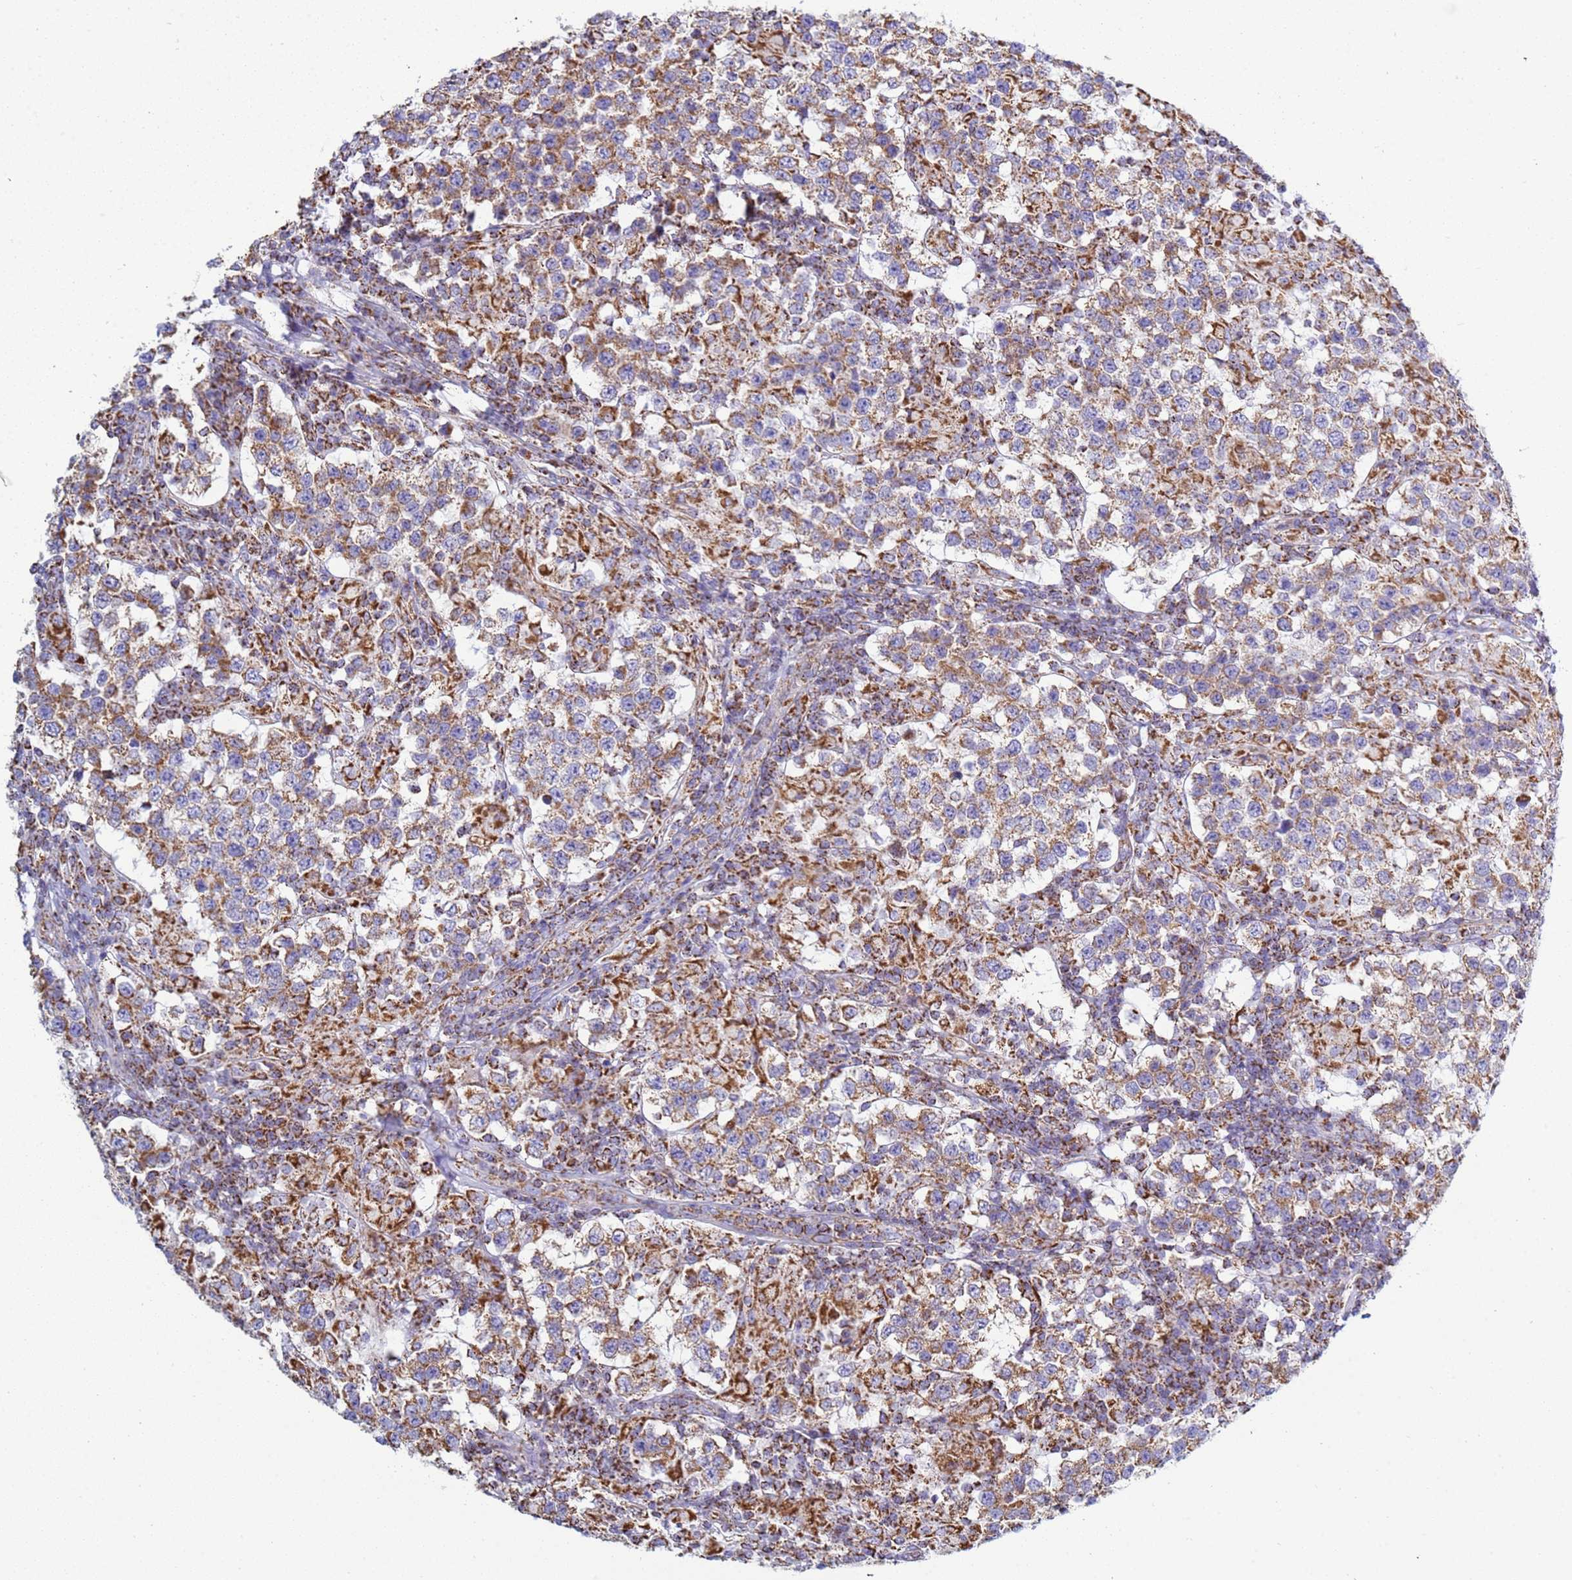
{"staining": {"intensity": "moderate", "quantity": ">75%", "location": "cytoplasmic/membranous"}, "tissue": "testis cancer", "cell_type": "Tumor cells", "image_type": "cancer", "snomed": [{"axis": "morphology", "description": "Seminoma, NOS"}, {"axis": "morphology", "description": "Carcinoma, Embryonal, NOS"}, {"axis": "topography", "description": "Testis"}], "caption": "Immunohistochemistry staining of testis cancer (embryonal carcinoma), which reveals medium levels of moderate cytoplasmic/membranous staining in approximately >75% of tumor cells indicating moderate cytoplasmic/membranous protein expression. The staining was performed using DAB (brown) for protein detection and nuclei were counterstained in hematoxylin (blue).", "gene": "COQ4", "patient": {"sex": "male", "age": 41}}